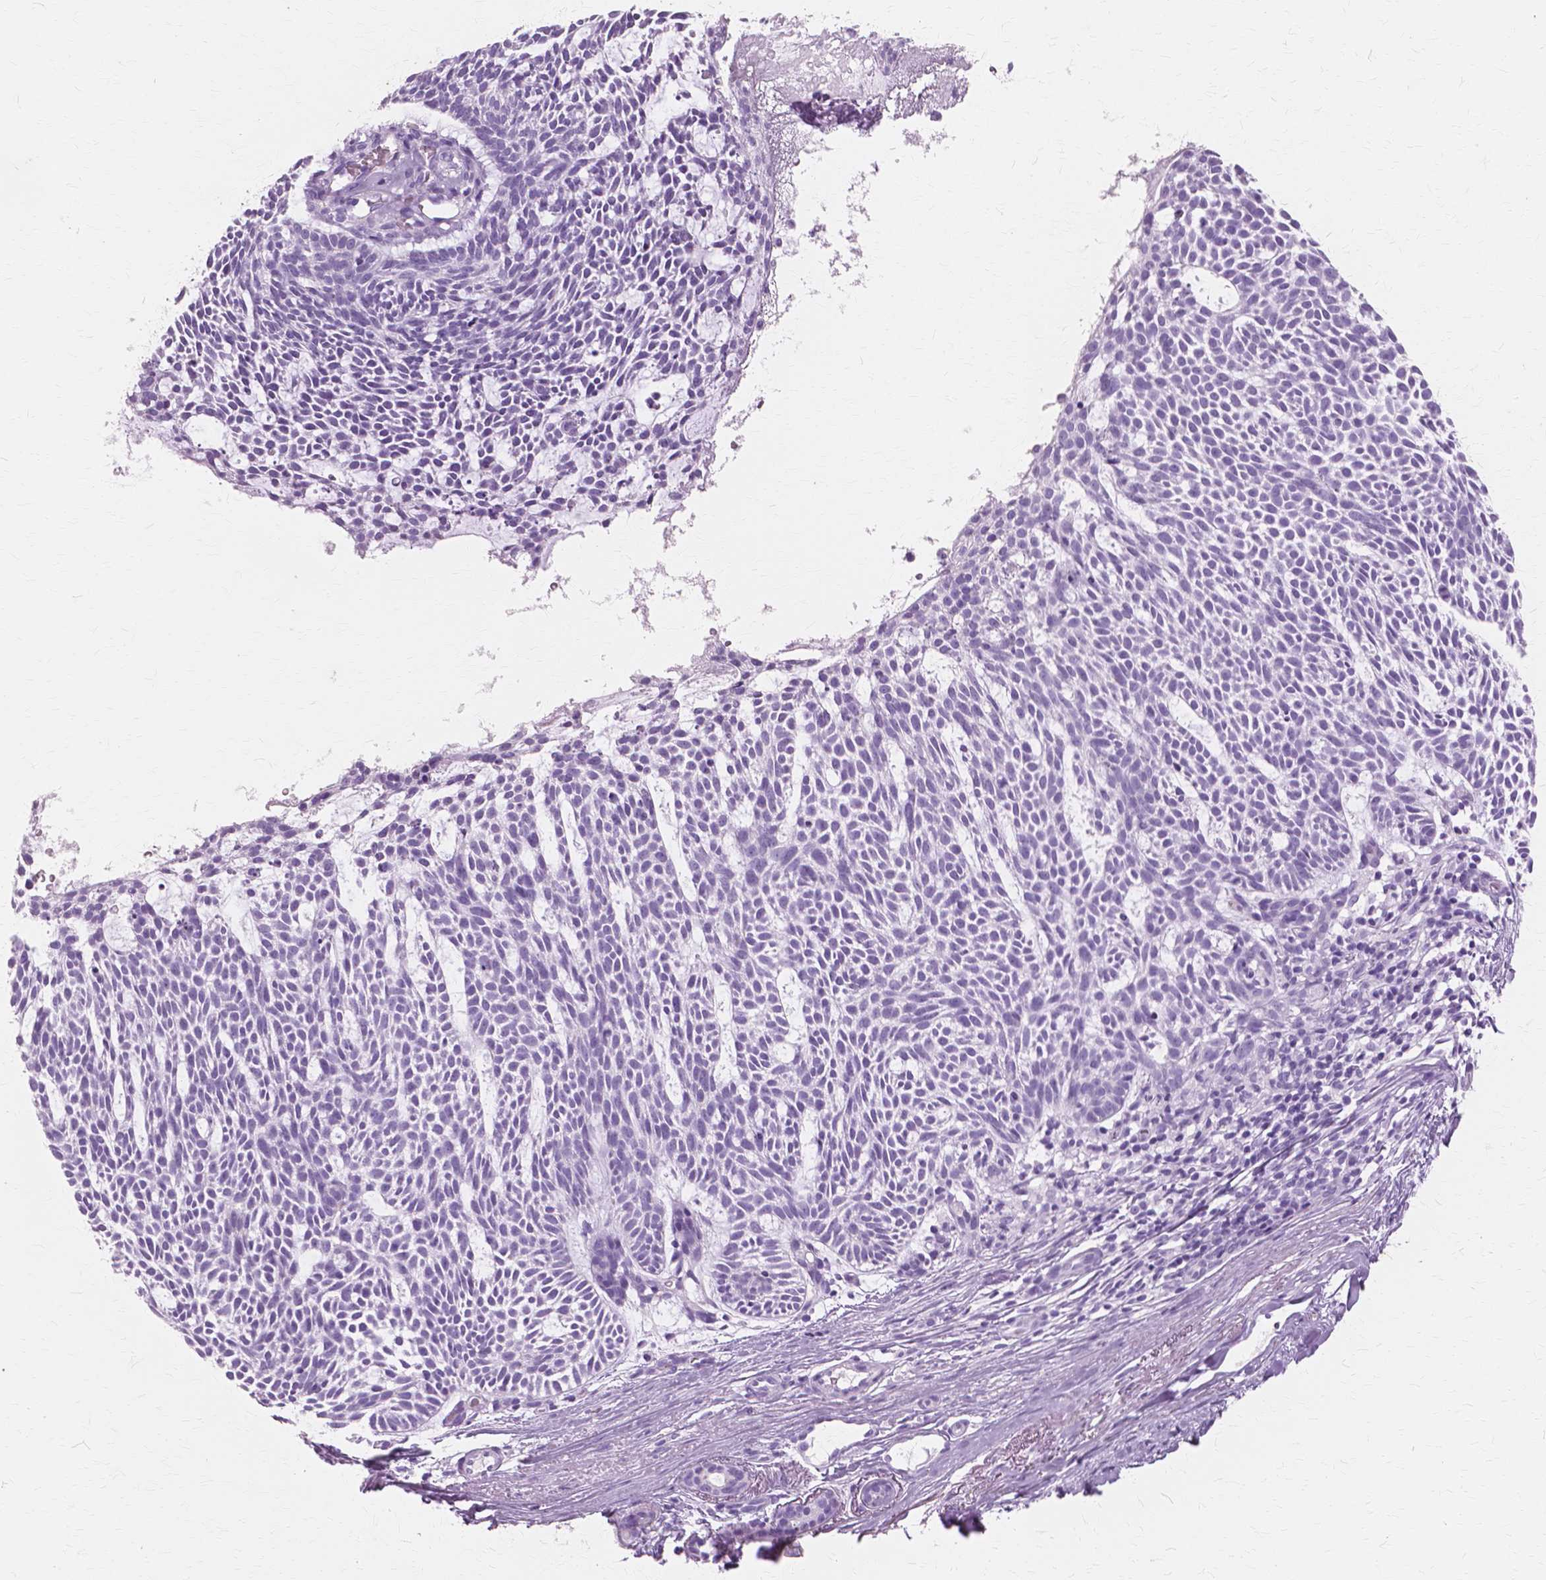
{"staining": {"intensity": "negative", "quantity": "none", "location": "none"}, "tissue": "skin cancer", "cell_type": "Tumor cells", "image_type": "cancer", "snomed": [{"axis": "morphology", "description": "Basal cell carcinoma"}, {"axis": "topography", "description": "Skin"}], "caption": "DAB immunohistochemical staining of human skin basal cell carcinoma reveals no significant expression in tumor cells. Brightfield microscopy of IHC stained with DAB (3,3'-diaminobenzidine) (brown) and hematoxylin (blue), captured at high magnification.", "gene": "SFTPD", "patient": {"sex": "male", "age": 83}}